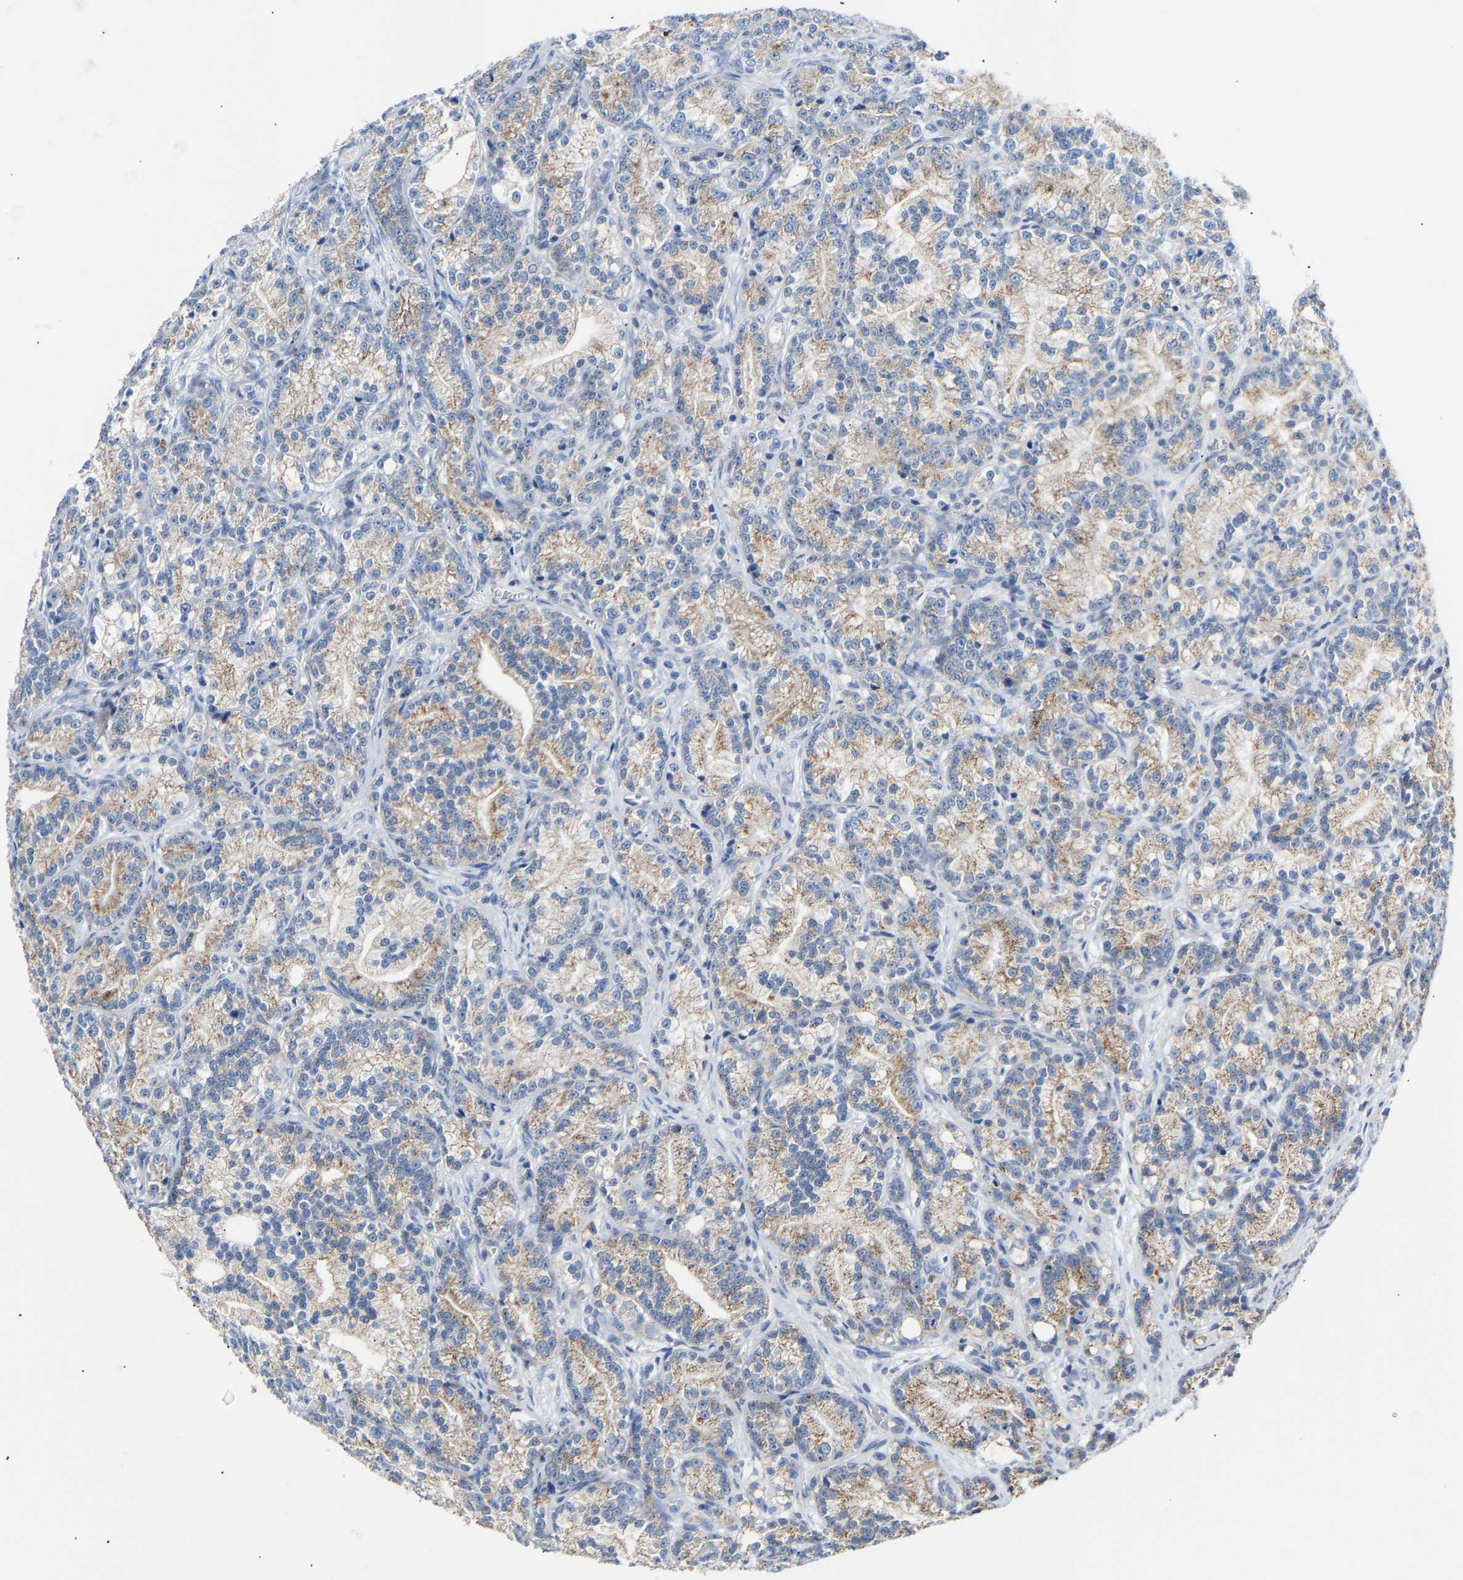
{"staining": {"intensity": "moderate", "quantity": ">75%", "location": "cytoplasmic/membranous"}, "tissue": "prostate cancer", "cell_type": "Tumor cells", "image_type": "cancer", "snomed": [{"axis": "morphology", "description": "Adenocarcinoma, Low grade"}, {"axis": "topography", "description": "Prostate"}], "caption": "Prostate cancer (low-grade adenocarcinoma) was stained to show a protein in brown. There is medium levels of moderate cytoplasmic/membranous staining in approximately >75% of tumor cells.", "gene": "PEX1", "patient": {"sex": "male", "age": 89}}